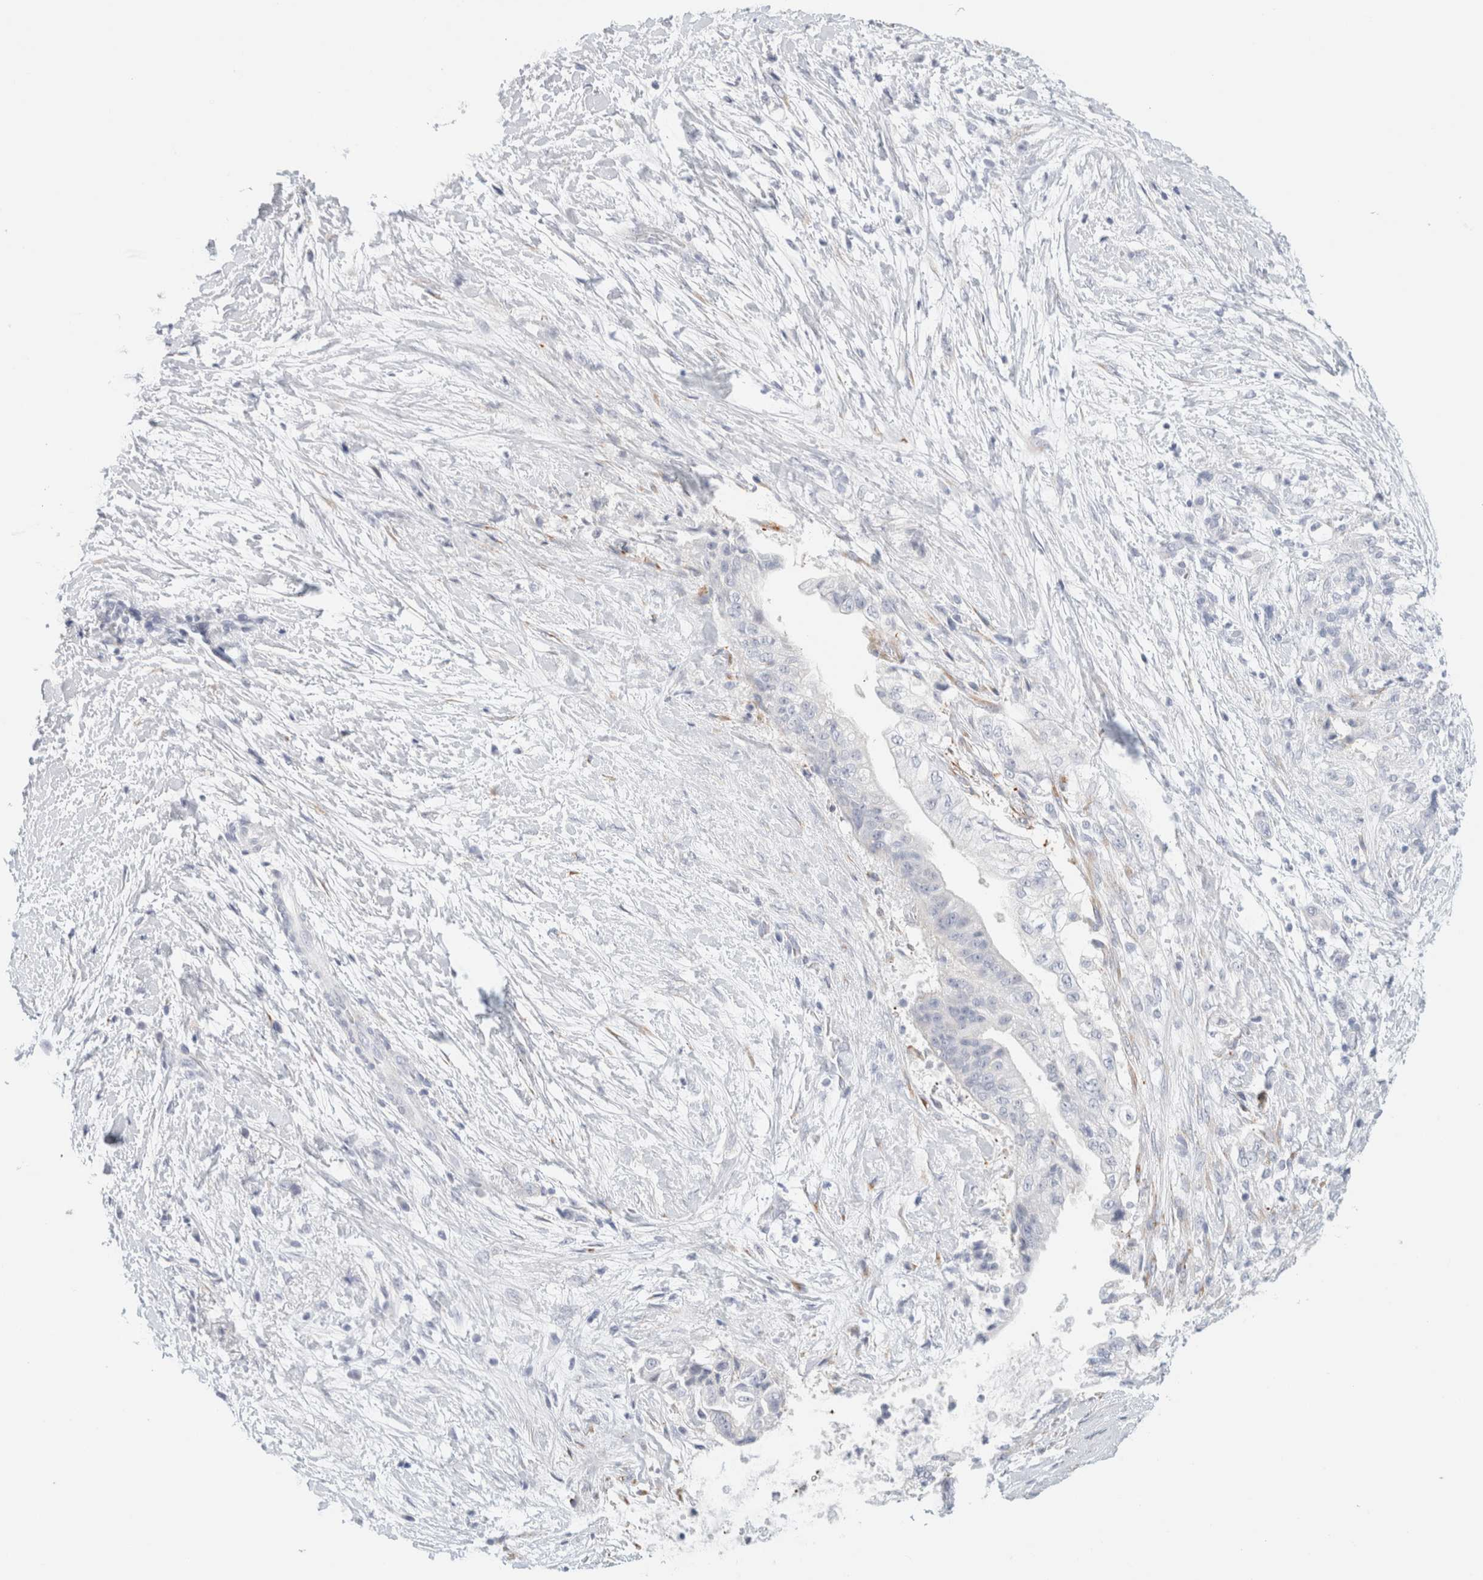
{"staining": {"intensity": "negative", "quantity": "none", "location": "none"}, "tissue": "pancreatic cancer", "cell_type": "Tumor cells", "image_type": "cancer", "snomed": [{"axis": "morphology", "description": "Adenocarcinoma, NOS"}, {"axis": "topography", "description": "Pancreas"}], "caption": "Immunohistochemical staining of human pancreatic cancer exhibits no significant staining in tumor cells.", "gene": "RTN4", "patient": {"sex": "male", "age": 59}}